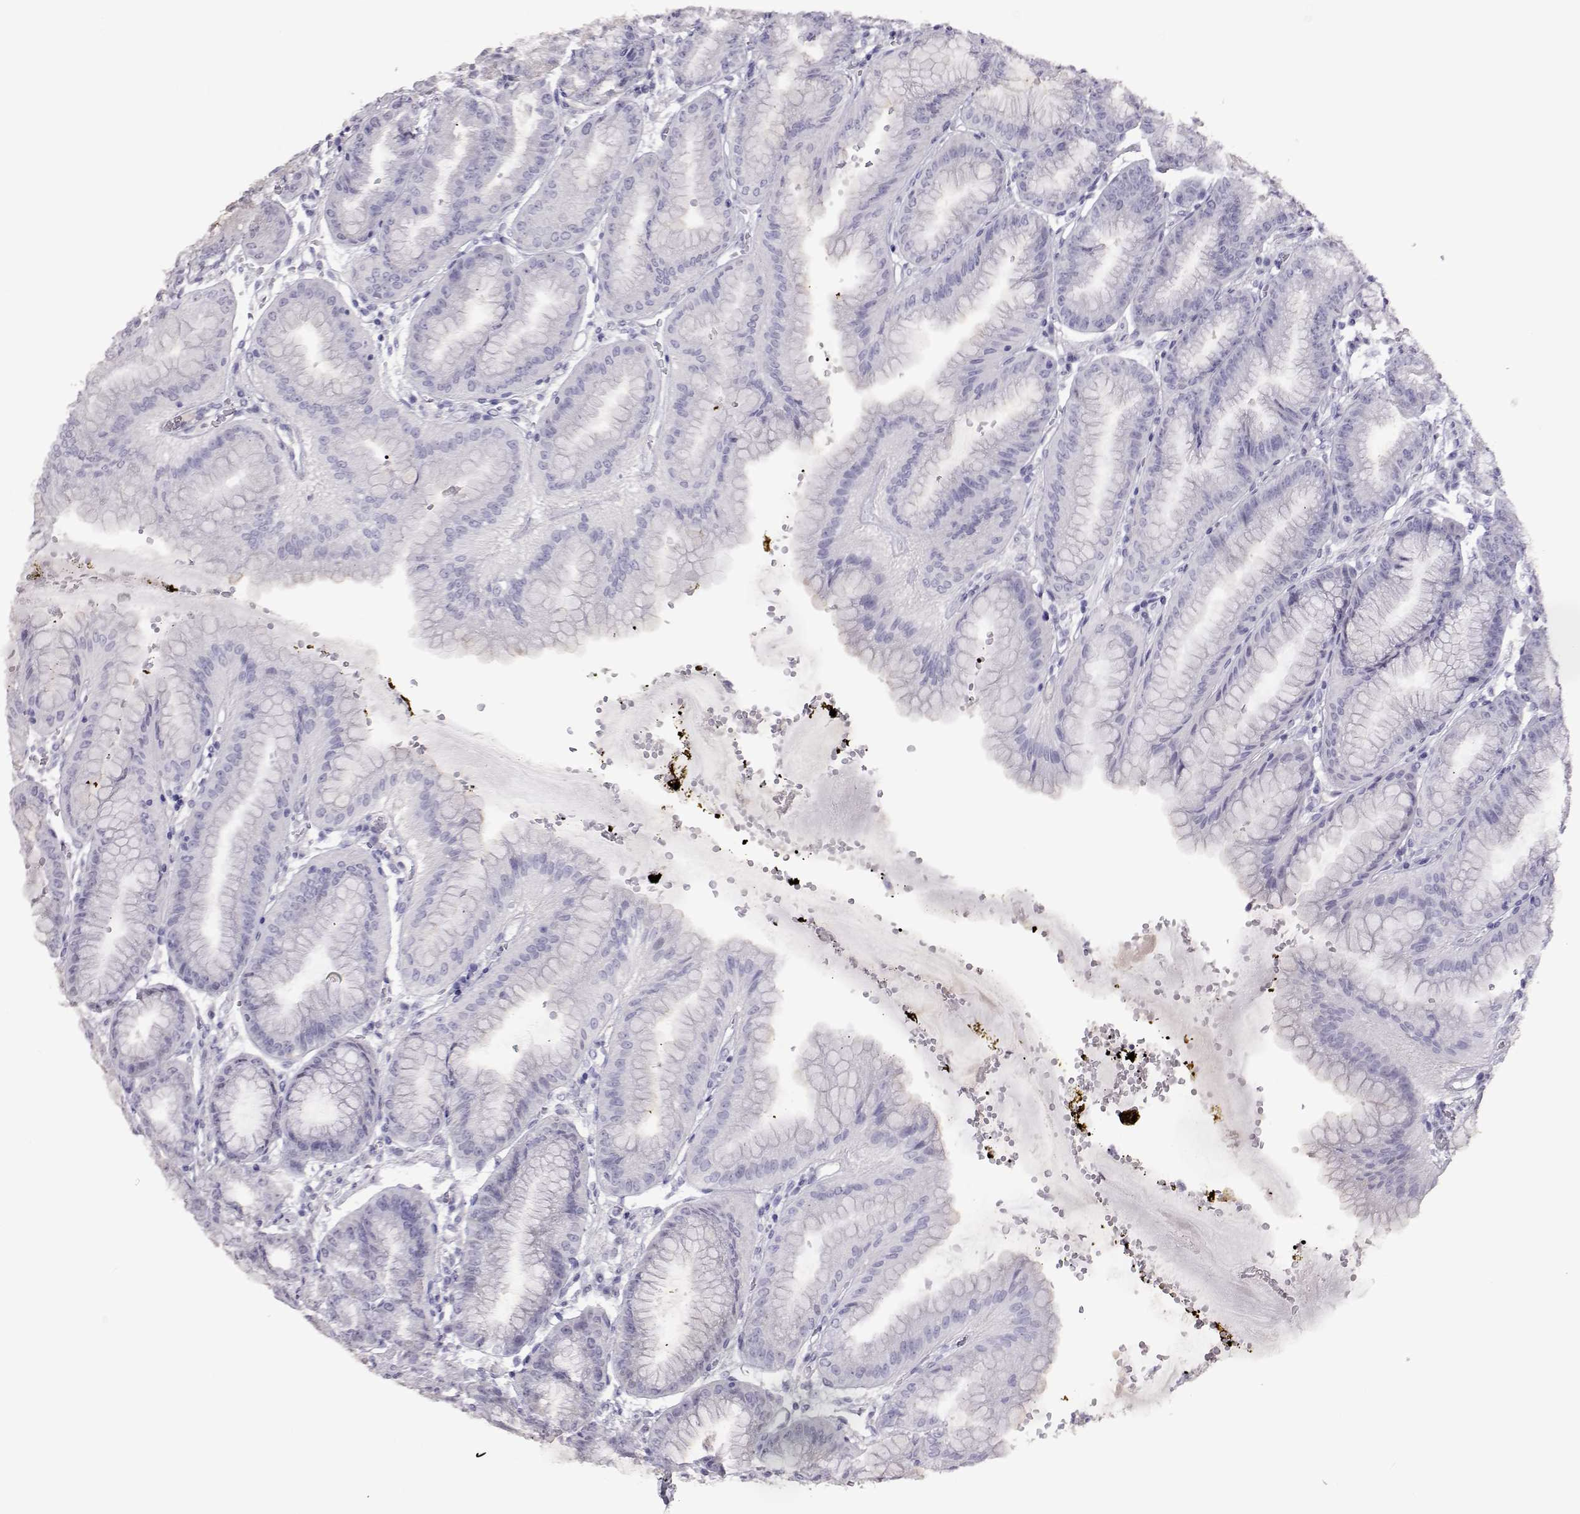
{"staining": {"intensity": "negative", "quantity": "none", "location": "none"}, "tissue": "stomach", "cell_type": "Glandular cells", "image_type": "normal", "snomed": [{"axis": "morphology", "description": "Normal tissue, NOS"}, {"axis": "topography", "description": "Stomach, lower"}], "caption": "IHC photomicrograph of benign stomach: stomach stained with DAB exhibits no significant protein positivity in glandular cells.", "gene": "PMCH", "patient": {"sex": "male", "age": 71}}